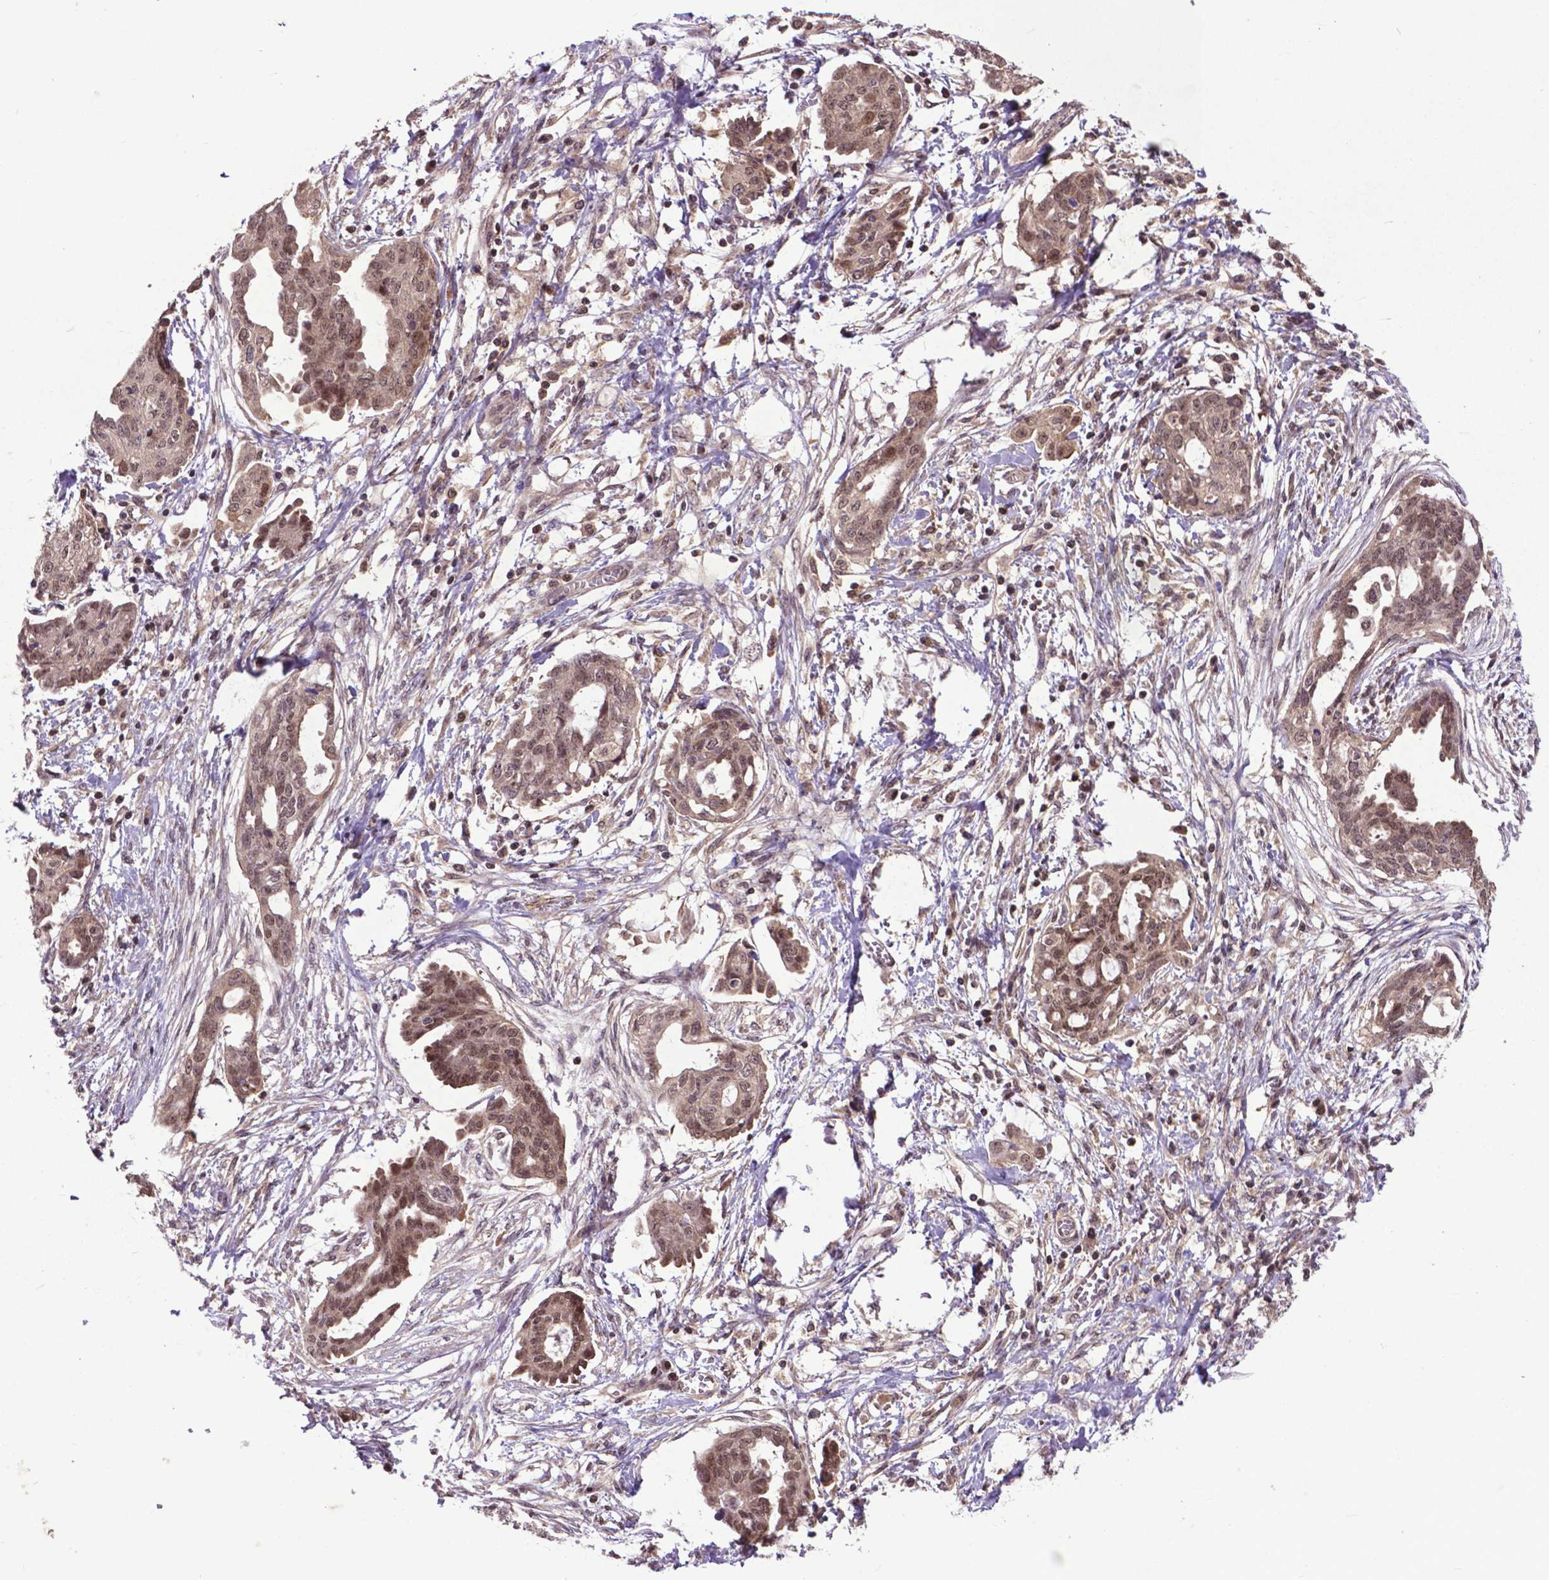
{"staining": {"intensity": "moderate", "quantity": ">75%", "location": "nuclear"}, "tissue": "ovarian cancer", "cell_type": "Tumor cells", "image_type": "cancer", "snomed": [{"axis": "morphology", "description": "Cystadenocarcinoma, serous, NOS"}, {"axis": "topography", "description": "Ovary"}], "caption": "Ovarian cancer (serous cystadenocarcinoma) was stained to show a protein in brown. There is medium levels of moderate nuclear staining in approximately >75% of tumor cells.", "gene": "OTUB1", "patient": {"sex": "female", "age": 71}}